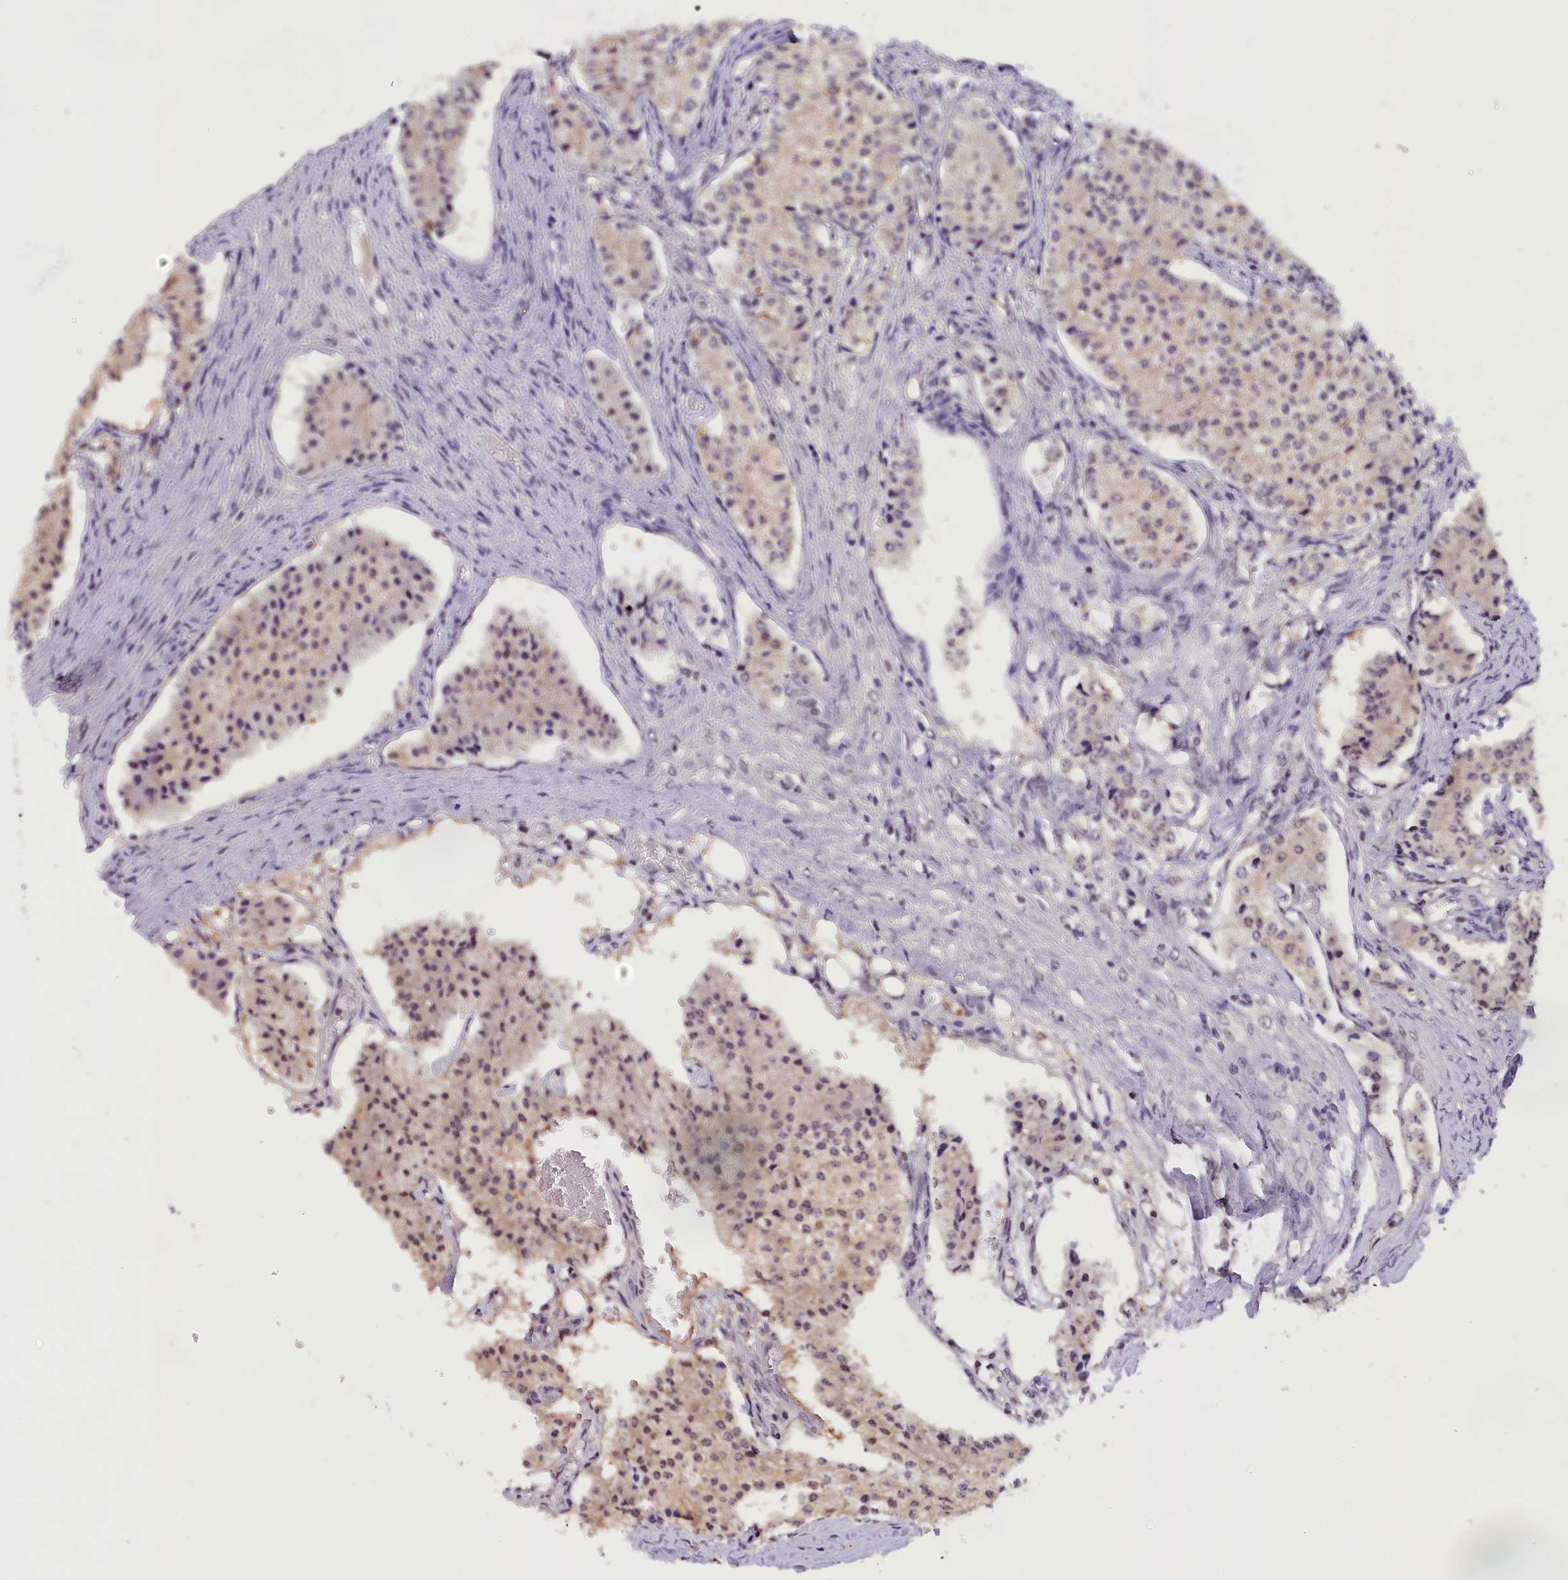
{"staining": {"intensity": "weak", "quantity": "25%-75%", "location": "cytoplasmic/membranous,nuclear"}, "tissue": "carcinoid", "cell_type": "Tumor cells", "image_type": "cancer", "snomed": [{"axis": "morphology", "description": "Carcinoid, malignant, NOS"}, {"axis": "topography", "description": "Colon"}], "caption": "Protein staining of carcinoid tissue displays weak cytoplasmic/membranous and nuclear expression in about 25%-75% of tumor cells. The protein of interest is shown in brown color, while the nuclei are stained blue.", "gene": "ZC3H4", "patient": {"sex": "female", "age": 52}}